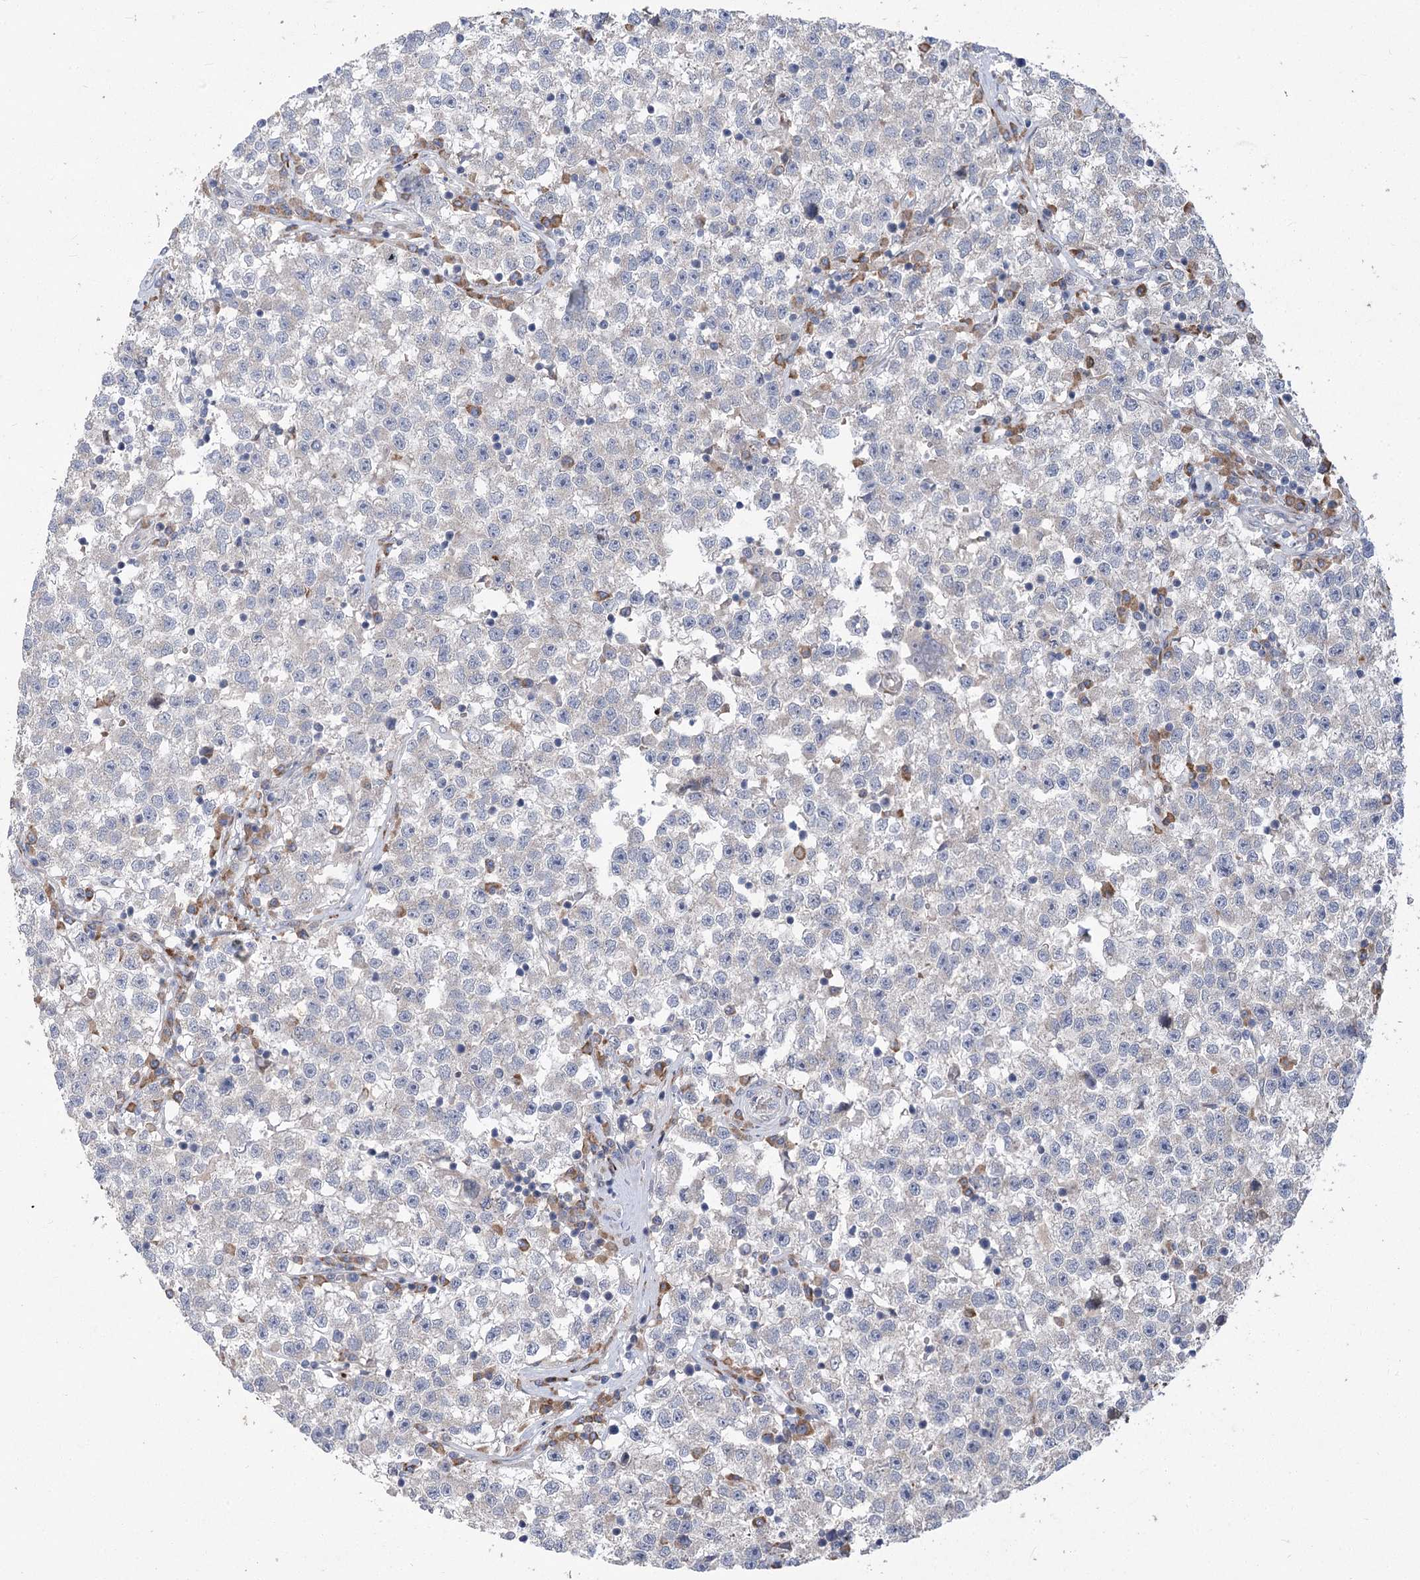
{"staining": {"intensity": "negative", "quantity": "none", "location": "none"}, "tissue": "testis cancer", "cell_type": "Tumor cells", "image_type": "cancer", "snomed": [{"axis": "morphology", "description": "Seminoma, NOS"}, {"axis": "topography", "description": "Testis"}], "caption": "This is an immunohistochemistry micrograph of human seminoma (testis). There is no expression in tumor cells.", "gene": "GCNT4", "patient": {"sex": "male", "age": 22}}